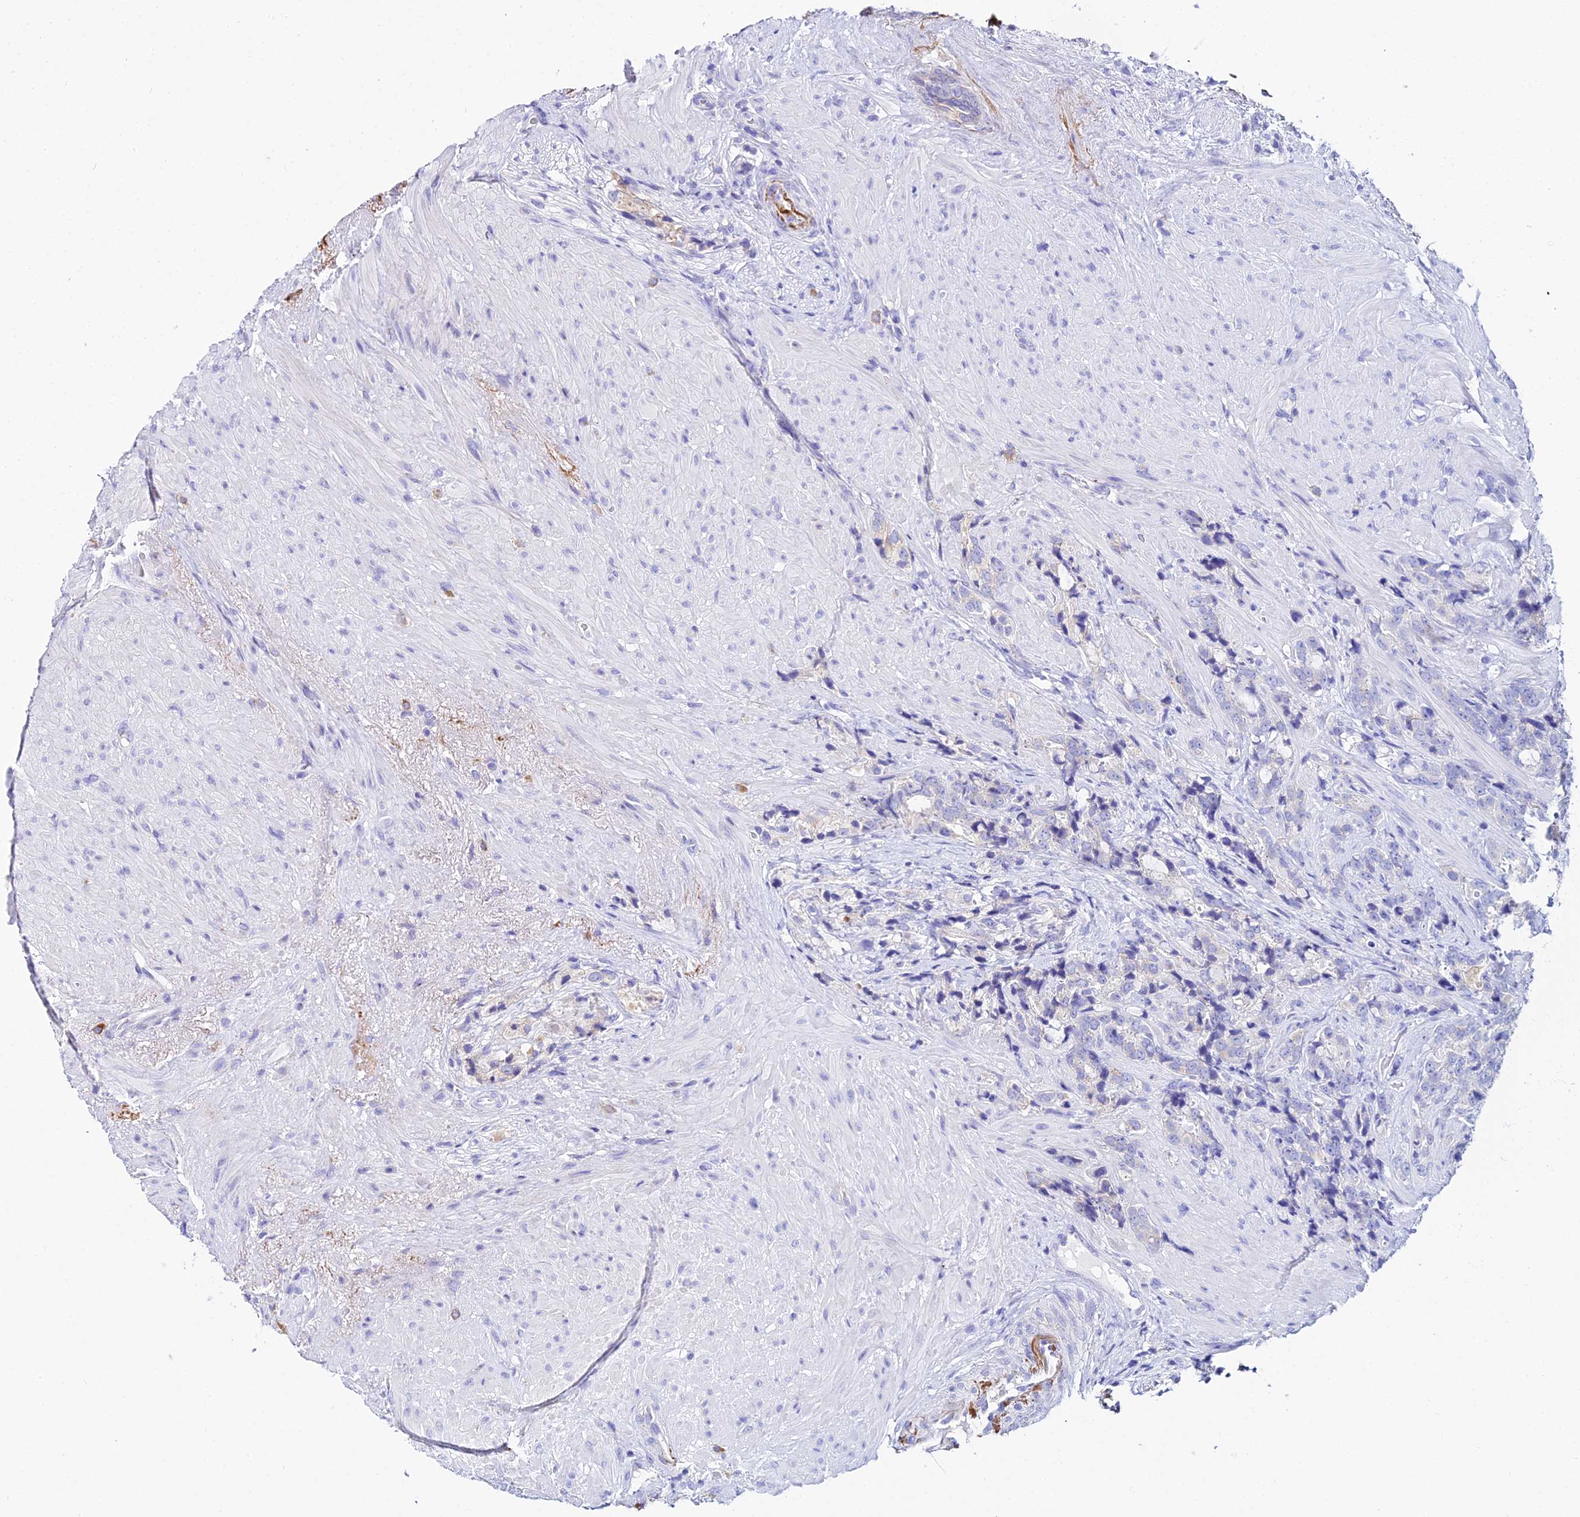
{"staining": {"intensity": "negative", "quantity": "none", "location": "none"}, "tissue": "prostate cancer", "cell_type": "Tumor cells", "image_type": "cancer", "snomed": [{"axis": "morphology", "description": "Adenocarcinoma, High grade"}, {"axis": "topography", "description": "Prostate"}], "caption": "DAB immunohistochemical staining of prostate cancer (adenocarcinoma (high-grade)) exhibits no significant positivity in tumor cells.", "gene": "PEX19", "patient": {"sex": "male", "age": 74}}